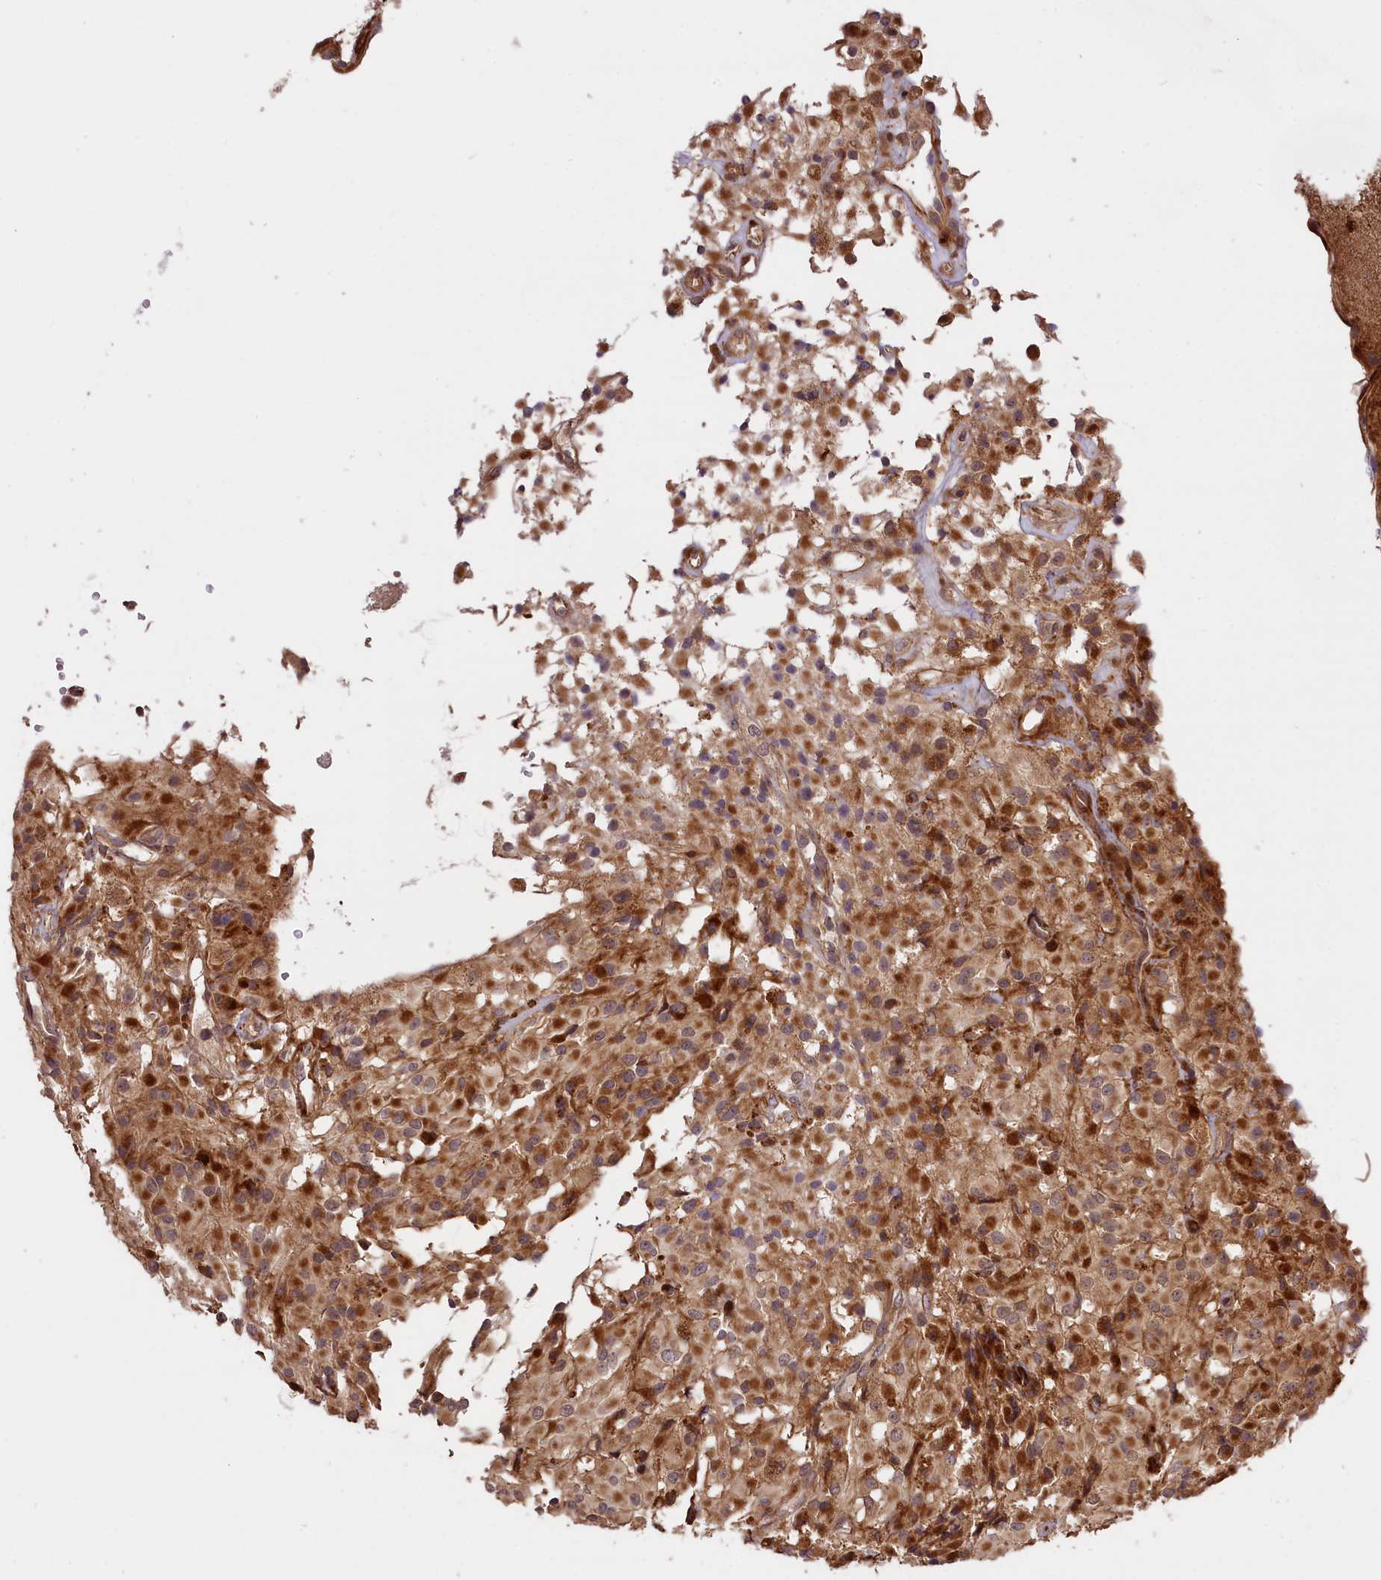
{"staining": {"intensity": "moderate", "quantity": ">75%", "location": "cytoplasmic/membranous"}, "tissue": "glioma", "cell_type": "Tumor cells", "image_type": "cancer", "snomed": [{"axis": "morphology", "description": "Glioma, malignant, High grade"}, {"axis": "topography", "description": "Brain"}], "caption": "Moderate cytoplasmic/membranous protein positivity is present in approximately >75% of tumor cells in glioma. The staining was performed using DAB (3,3'-diaminobenzidine) to visualize the protein expression in brown, while the nuclei were stained in blue with hematoxylin (Magnification: 20x).", "gene": "DNAJB9", "patient": {"sex": "female", "age": 59}}